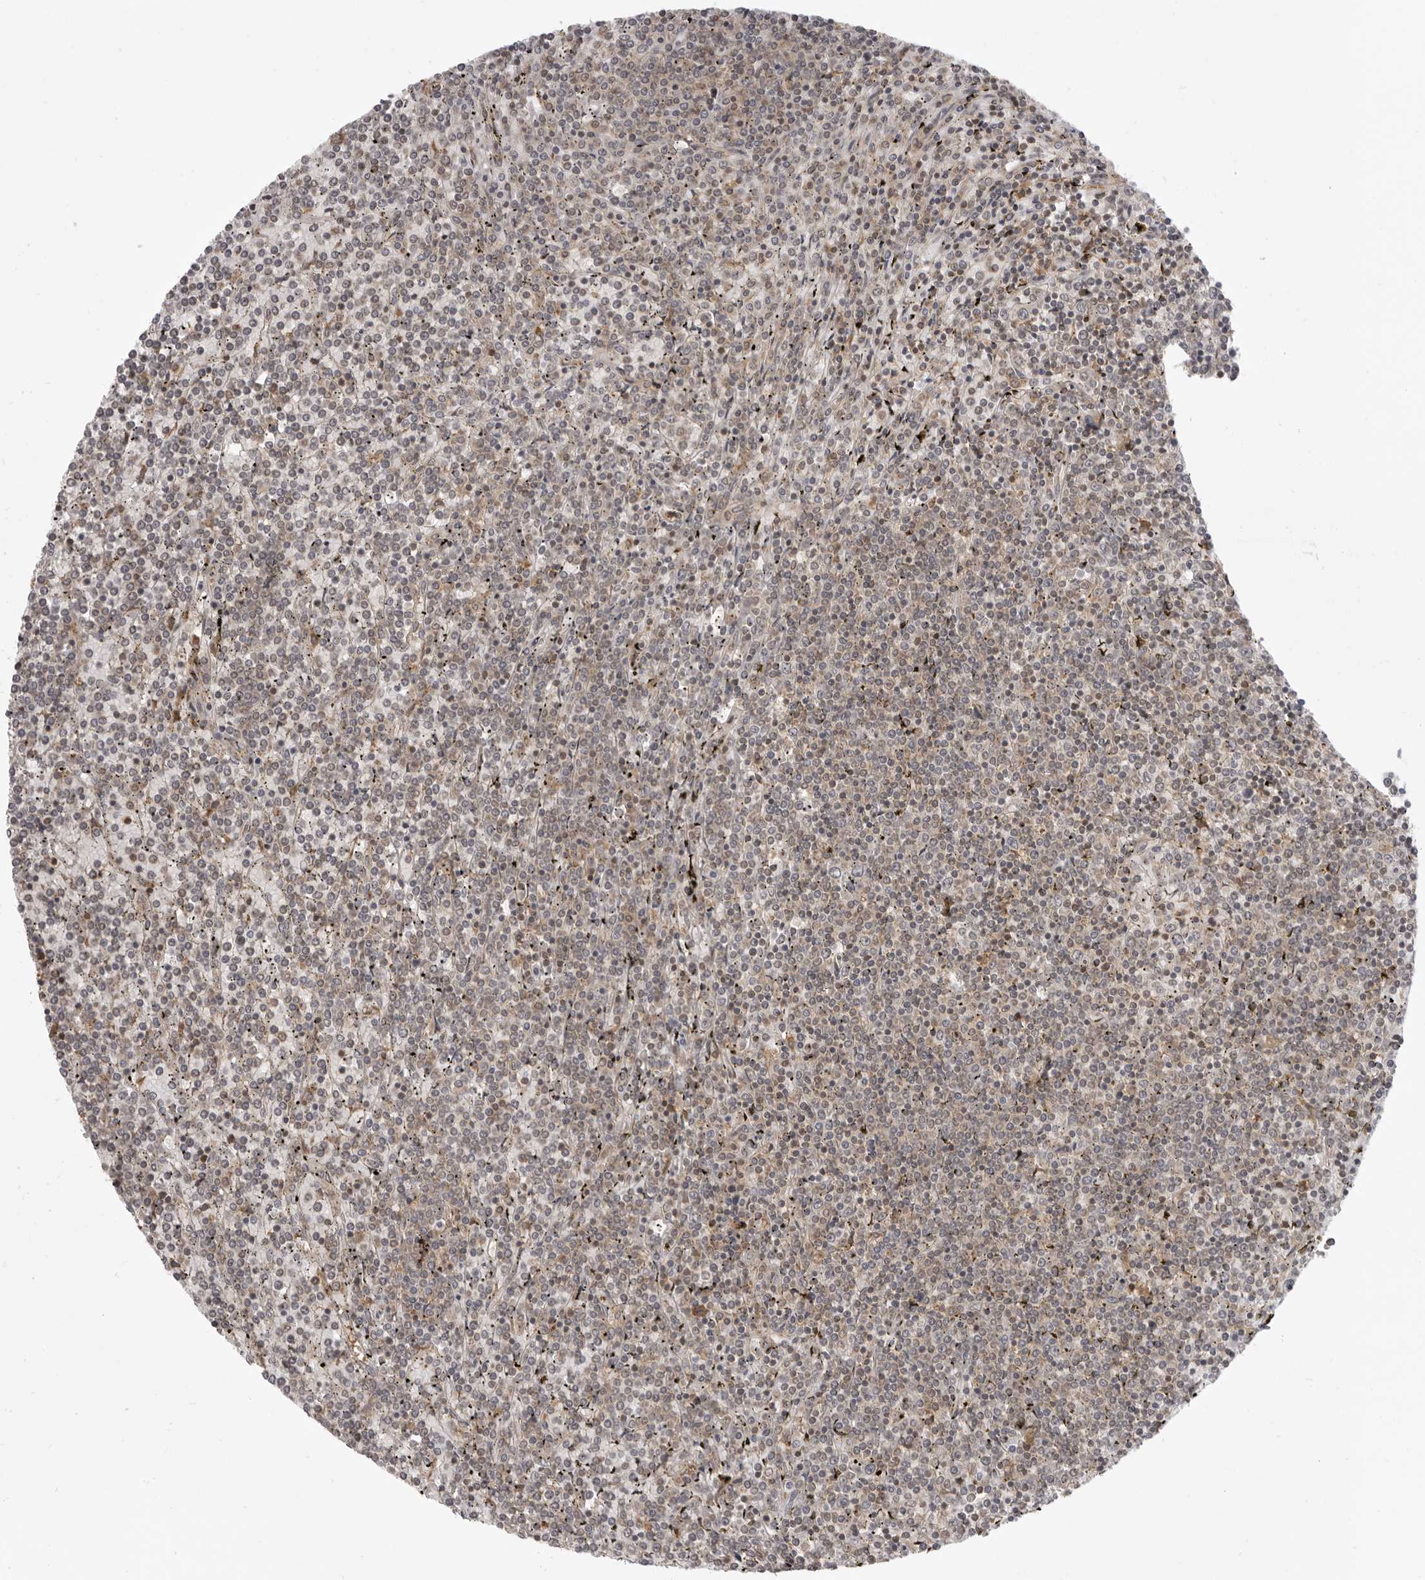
{"staining": {"intensity": "weak", "quantity": "25%-75%", "location": "nuclear"}, "tissue": "lymphoma", "cell_type": "Tumor cells", "image_type": "cancer", "snomed": [{"axis": "morphology", "description": "Malignant lymphoma, non-Hodgkin's type, Low grade"}, {"axis": "topography", "description": "Spleen"}], "caption": "There is low levels of weak nuclear positivity in tumor cells of low-grade malignant lymphoma, non-Hodgkin's type, as demonstrated by immunohistochemical staining (brown color).", "gene": "PRRC2A", "patient": {"sex": "female", "age": 19}}